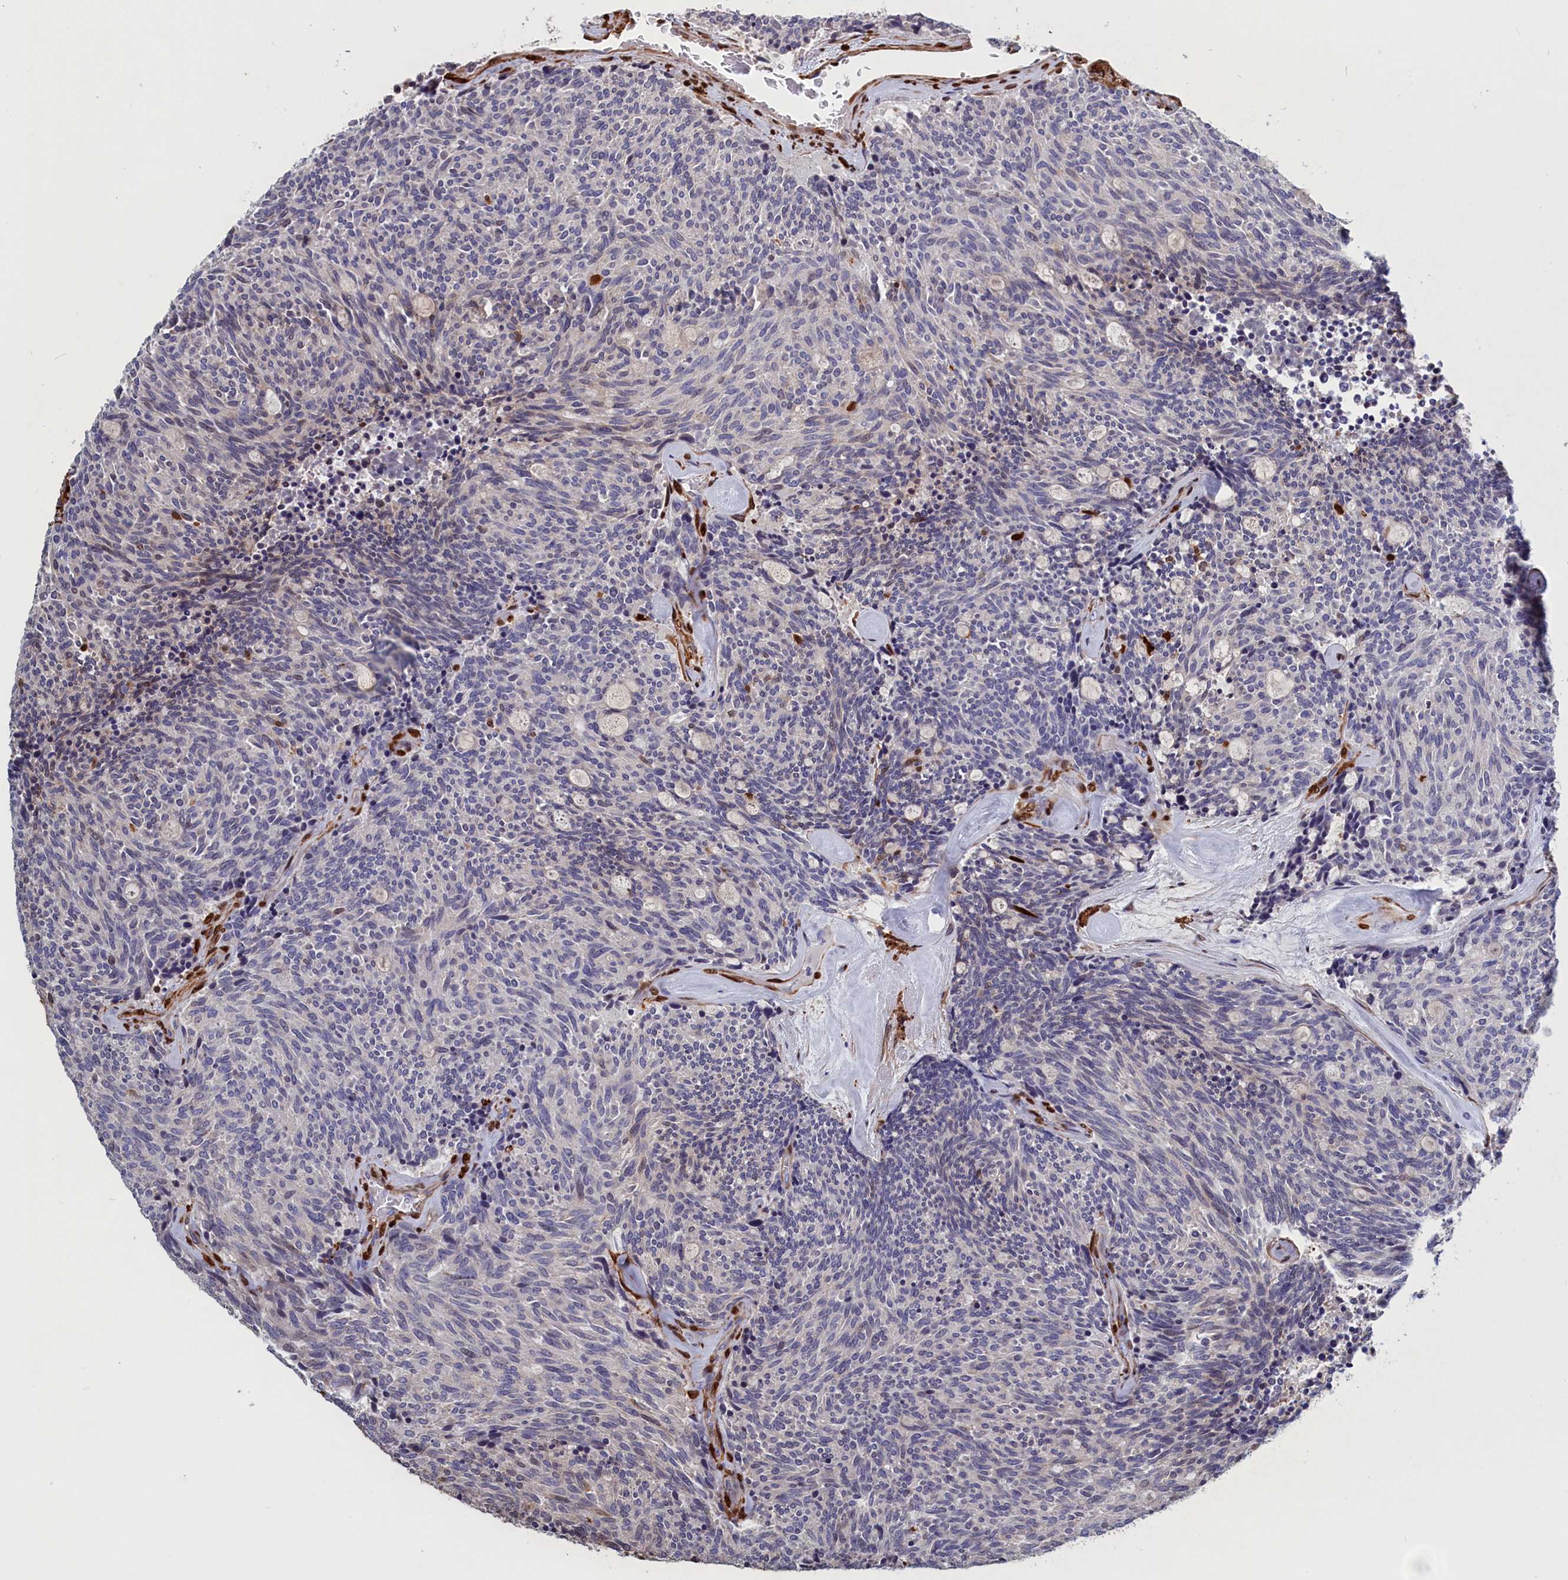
{"staining": {"intensity": "weak", "quantity": "<25%", "location": "nuclear"}, "tissue": "carcinoid", "cell_type": "Tumor cells", "image_type": "cancer", "snomed": [{"axis": "morphology", "description": "Carcinoid, malignant, NOS"}, {"axis": "topography", "description": "Pancreas"}], "caption": "Tumor cells are negative for brown protein staining in carcinoid.", "gene": "CRIP1", "patient": {"sex": "female", "age": 54}}